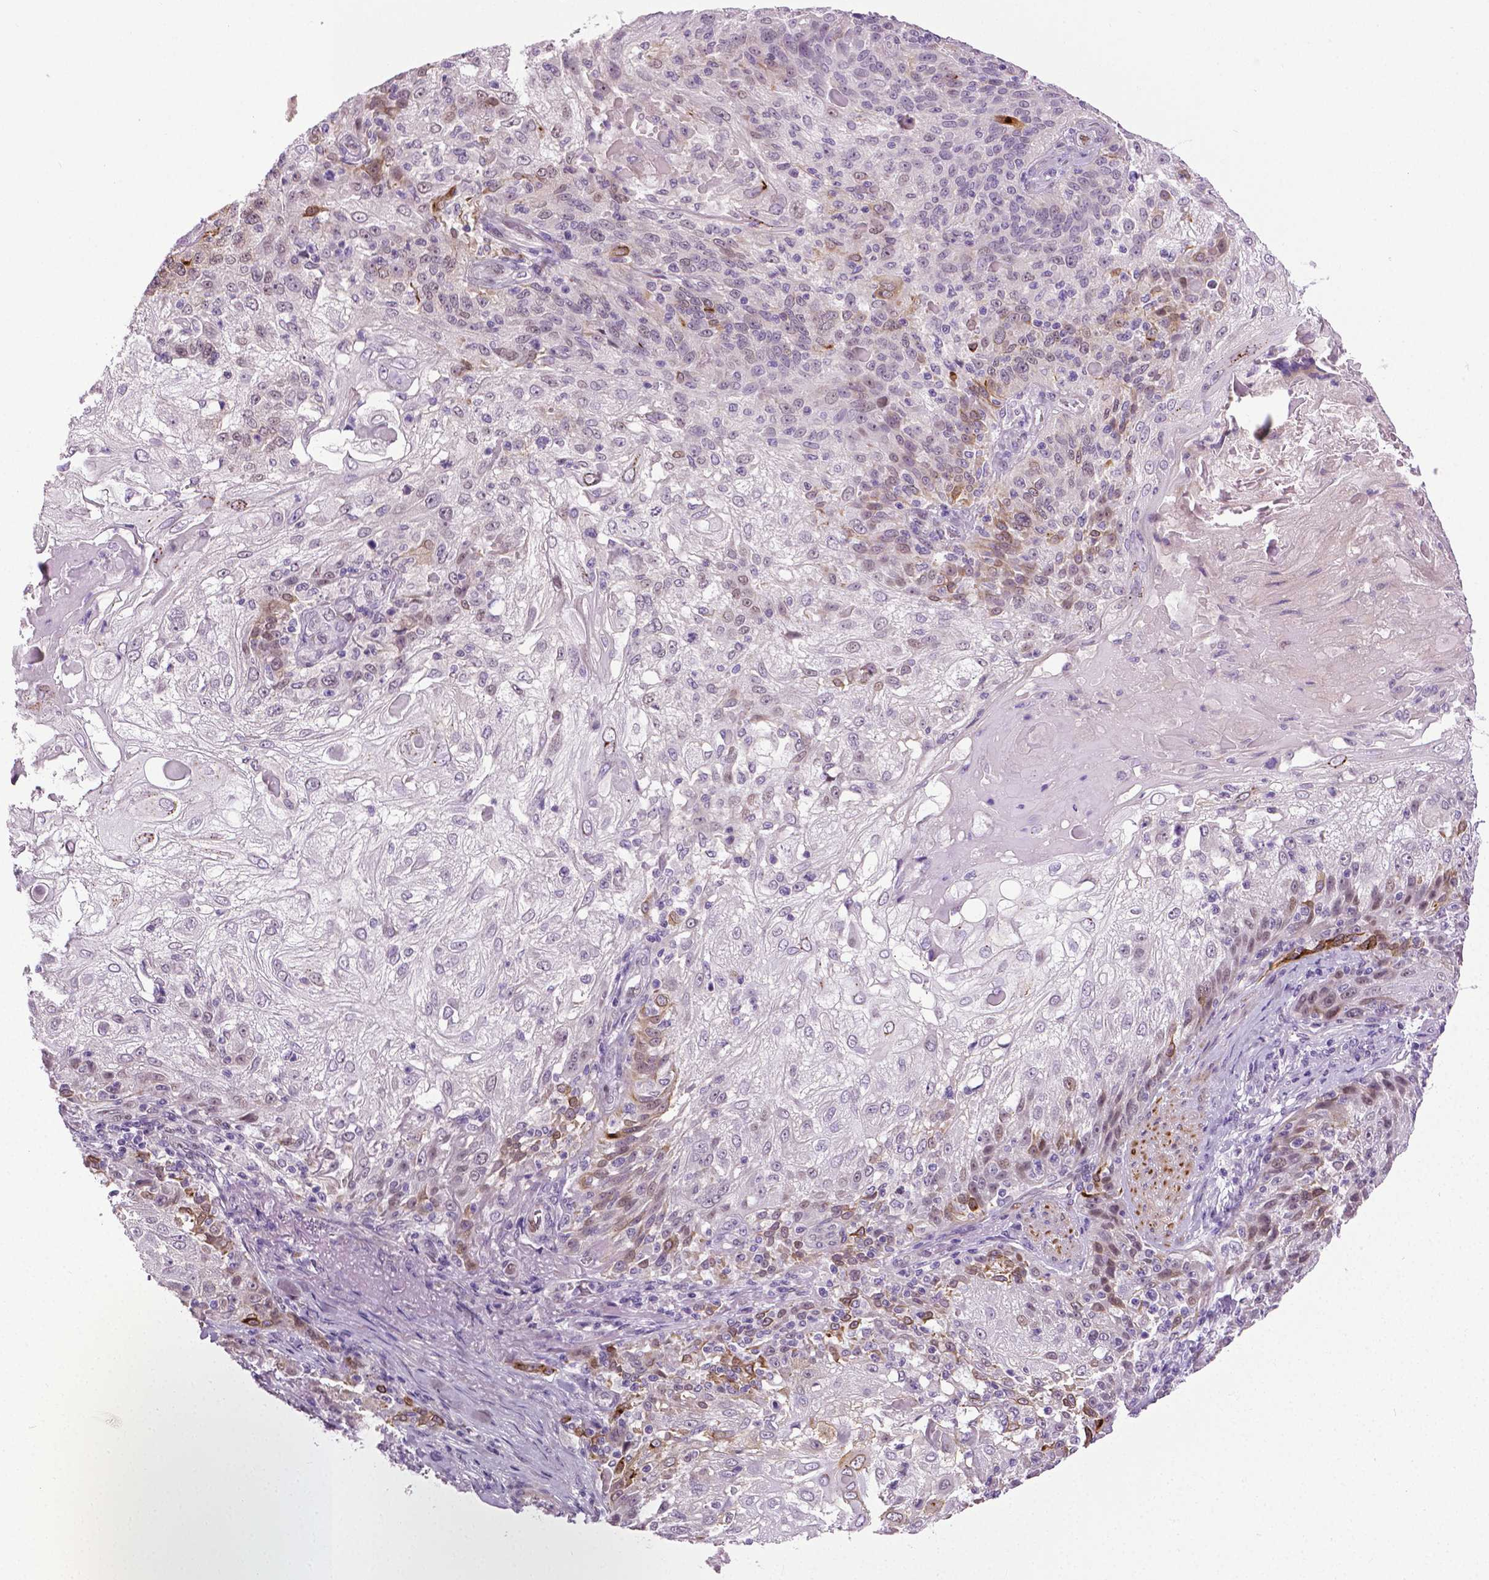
{"staining": {"intensity": "moderate", "quantity": "<25%", "location": "nuclear"}, "tissue": "skin cancer", "cell_type": "Tumor cells", "image_type": "cancer", "snomed": [{"axis": "morphology", "description": "Normal tissue, NOS"}, {"axis": "morphology", "description": "Squamous cell carcinoma, NOS"}, {"axis": "topography", "description": "Skin"}], "caption": "An immunohistochemistry (IHC) micrograph of tumor tissue is shown. Protein staining in brown highlights moderate nuclear positivity in squamous cell carcinoma (skin) within tumor cells.", "gene": "PTGER3", "patient": {"sex": "female", "age": 83}}